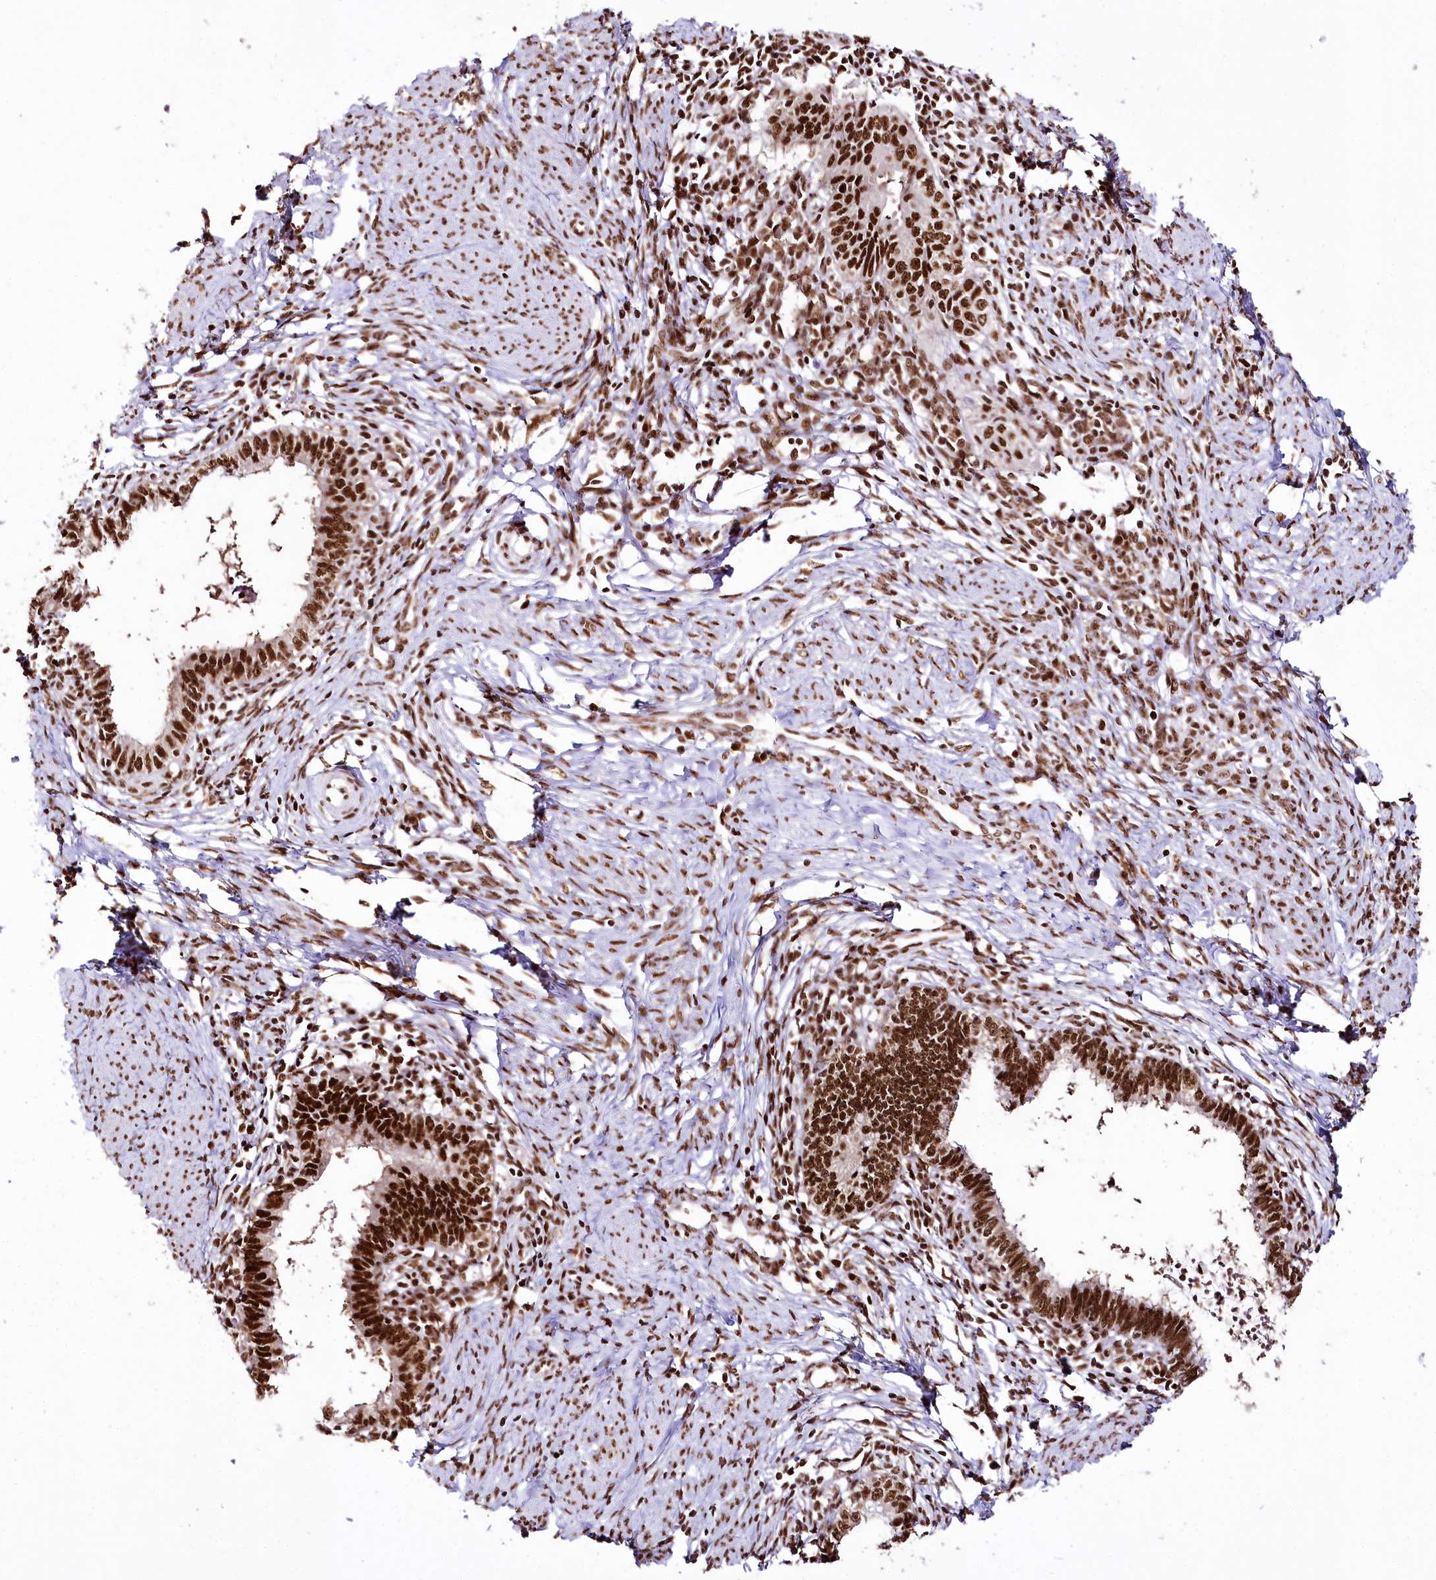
{"staining": {"intensity": "strong", "quantity": ">75%", "location": "nuclear"}, "tissue": "cervical cancer", "cell_type": "Tumor cells", "image_type": "cancer", "snomed": [{"axis": "morphology", "description": "Adenocarcinoma, NOS"}, {"axis": "topography", "description": "Cervix"}], "caption": "Brown immunohistochemical staining in human adenocarcinoma (cervical) displays strong nuclear positivity in approximately >75% of tumor cells.", "gene": "SMARCE1", "patient": {"sex": "female", "age": 36}}